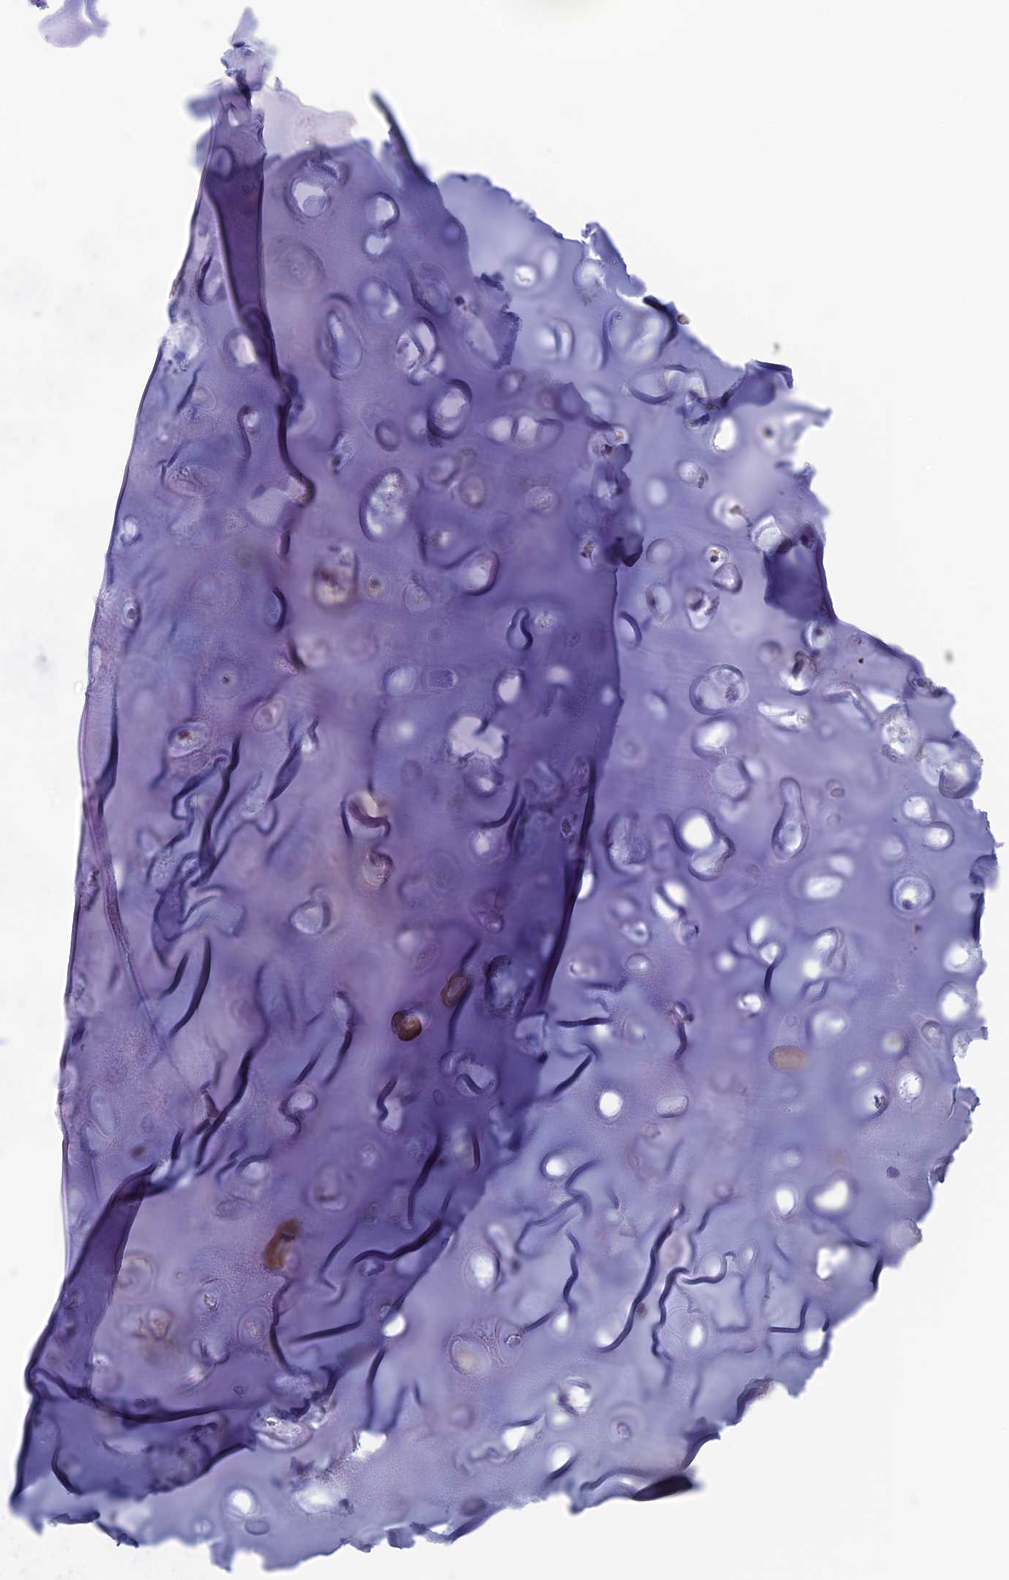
{"staining": {"intensity": "negative", "quantity": "none", "location": "none"}, "tissue": "soft tissue", "cell_type": "Chondrocytes", "image_type": "normal", "snomed": [{"axis": "morphology", "description": "Normal tissue, NOS"}, {"axis": "topography", "description": "Lymph node"}, {"axis": "topography", "description": "Cartilage tissue"}, {"axis": "topography", "description": "Bronchus"}], "caption": "High power microscopy photomicrograph of an immunohistochemistry (IHC) image of benign soft tissue, revealing no significant expression in chondrocytes.", "gene": "ANGPTL2", "patient": {"sex": "male", "age": 63}}